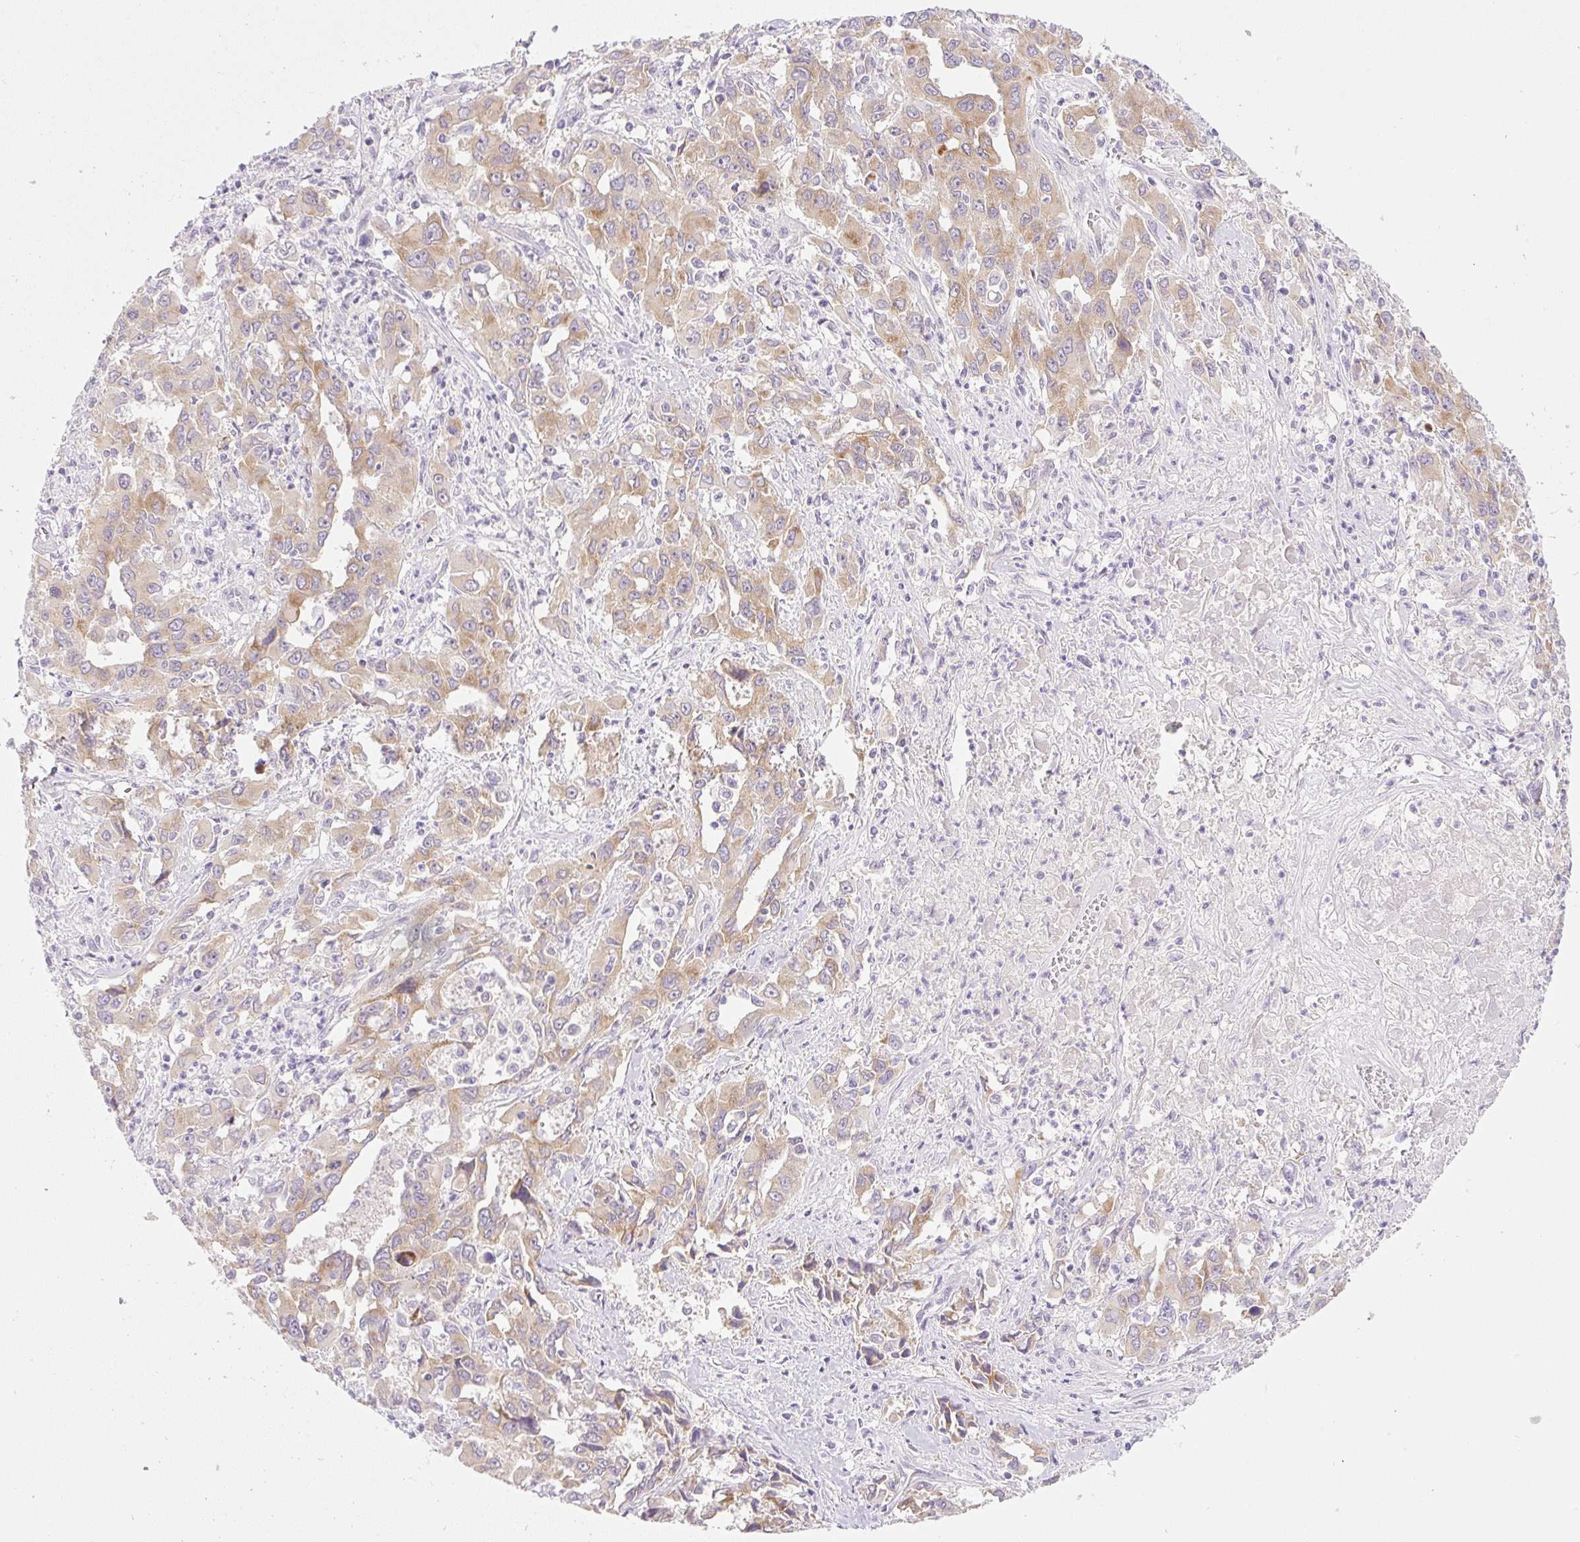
{"staining": {"intensity": "moderate", "quantity": ">75%", "location": "cytoplasmic/membranous"}, "tissue": "liver cancer", "cell_type": "Tumor cells", "image_type": "cancer", "snomed": [{"axis": "morphology", "description": "Carcinoma, Hepatocellular, NOS"}, {"axis": "topography", "description": "Liver"}], "caption": "High-power microscopy captured an immunohistochemistry micrograph of liver cancer, revealing moderate cytoplasmic/membranous positivity in about >75% of tumor cells.", "gene": "MIA2", "patient": {"sex": "male", "age": 63}}